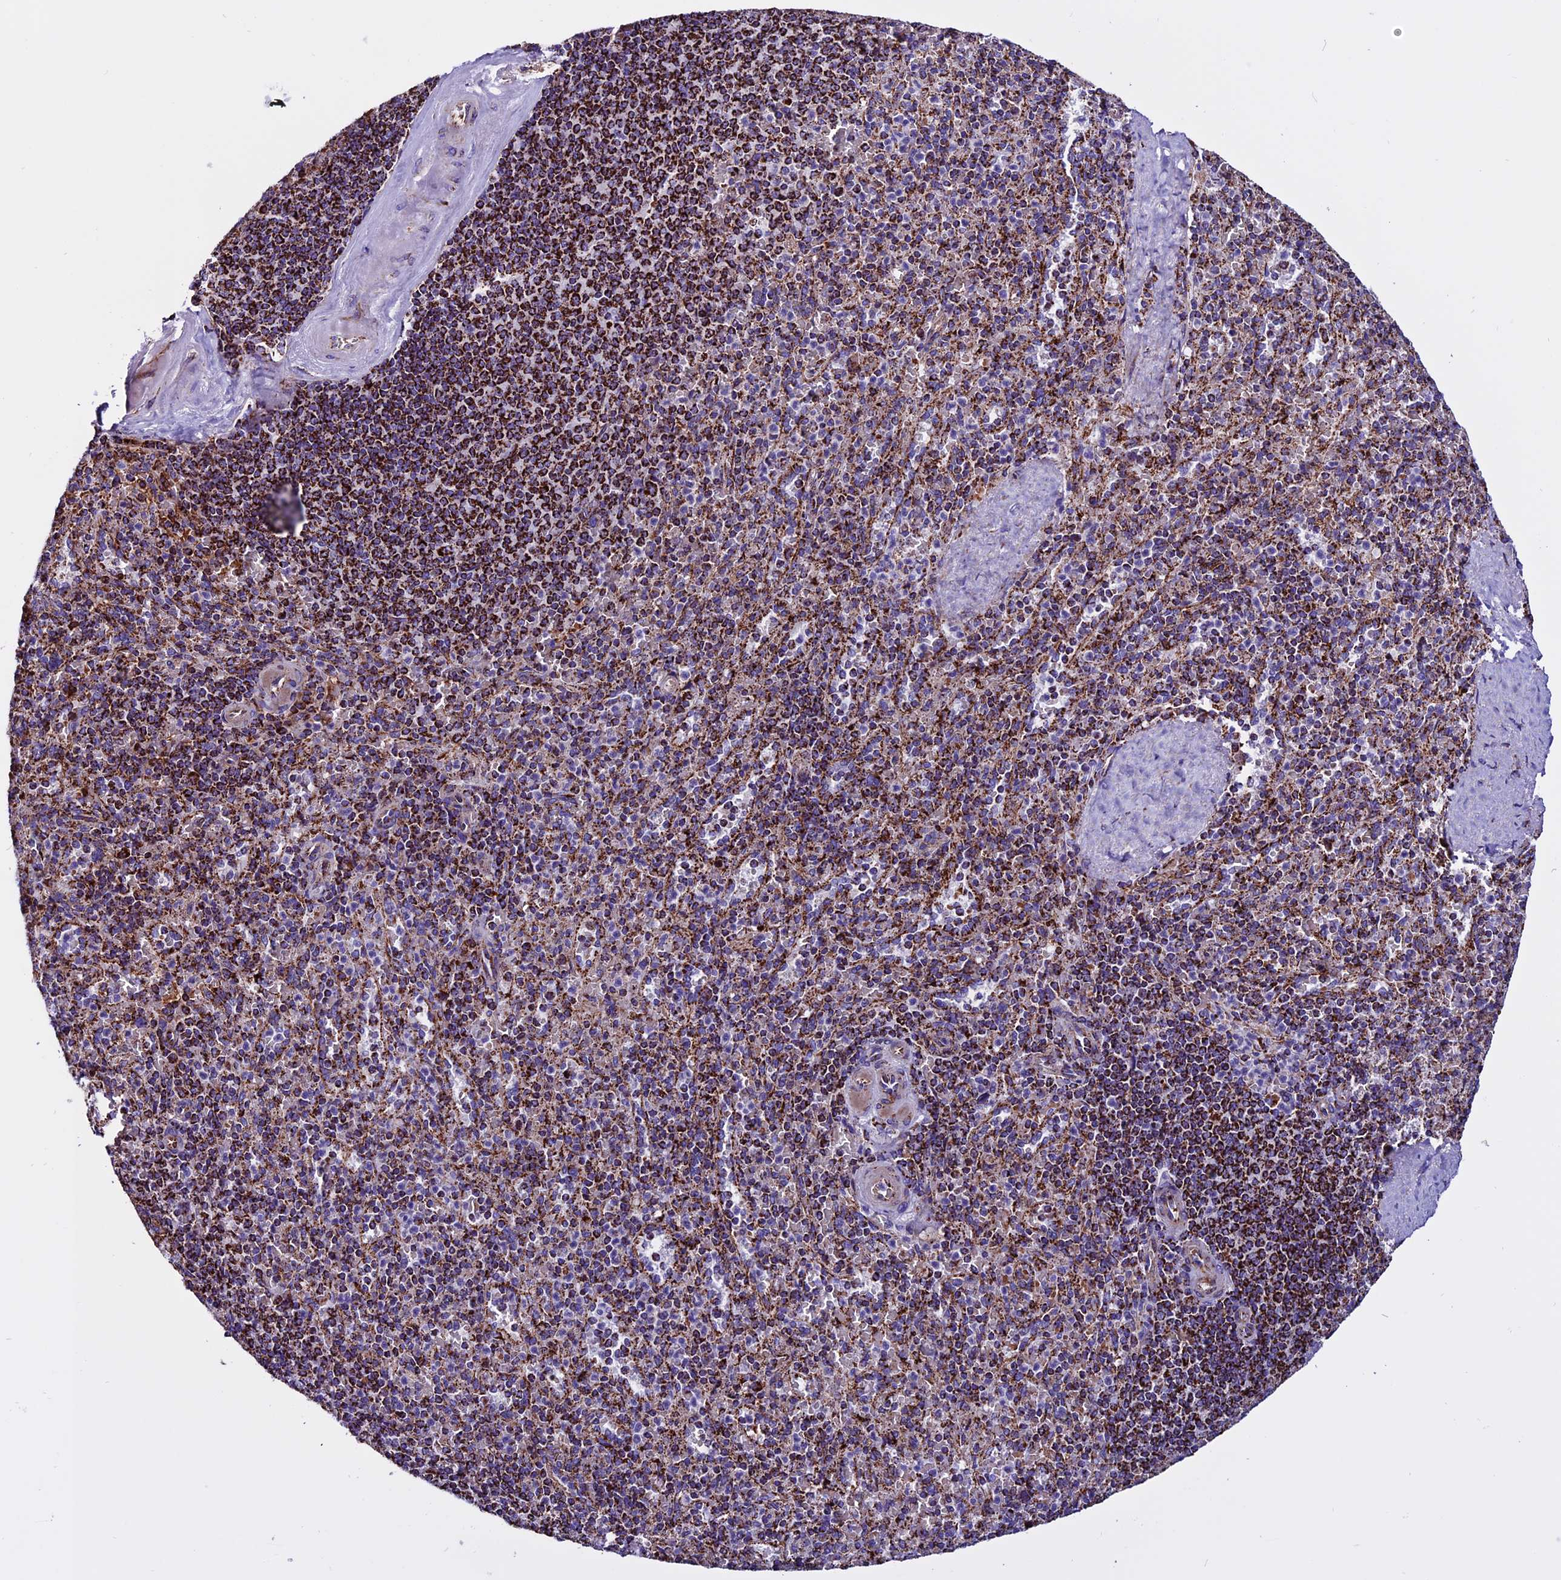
{"staining": {"intensity": "strong", "quantity": ">75%", "location": "cytoplasmic/membranous"}, "tissue": "spleen", "cell_type": "Cells in red pulp", "image_type": "normal", "snomed": [{"axis": "morphology", "description": "Normal tissue, NOS"}, {"axis": "topography", "description": "Spleen"}], "caption": "IHC photomicrograph of unremarkable spleen stained for a protein (brown), which shows high levels of strong cytoplasmic/membranous staining in approximately >75% of cells in red pulp.", "gene": "CX3CL1", "patient": {"sex": "male", "age": 82}}